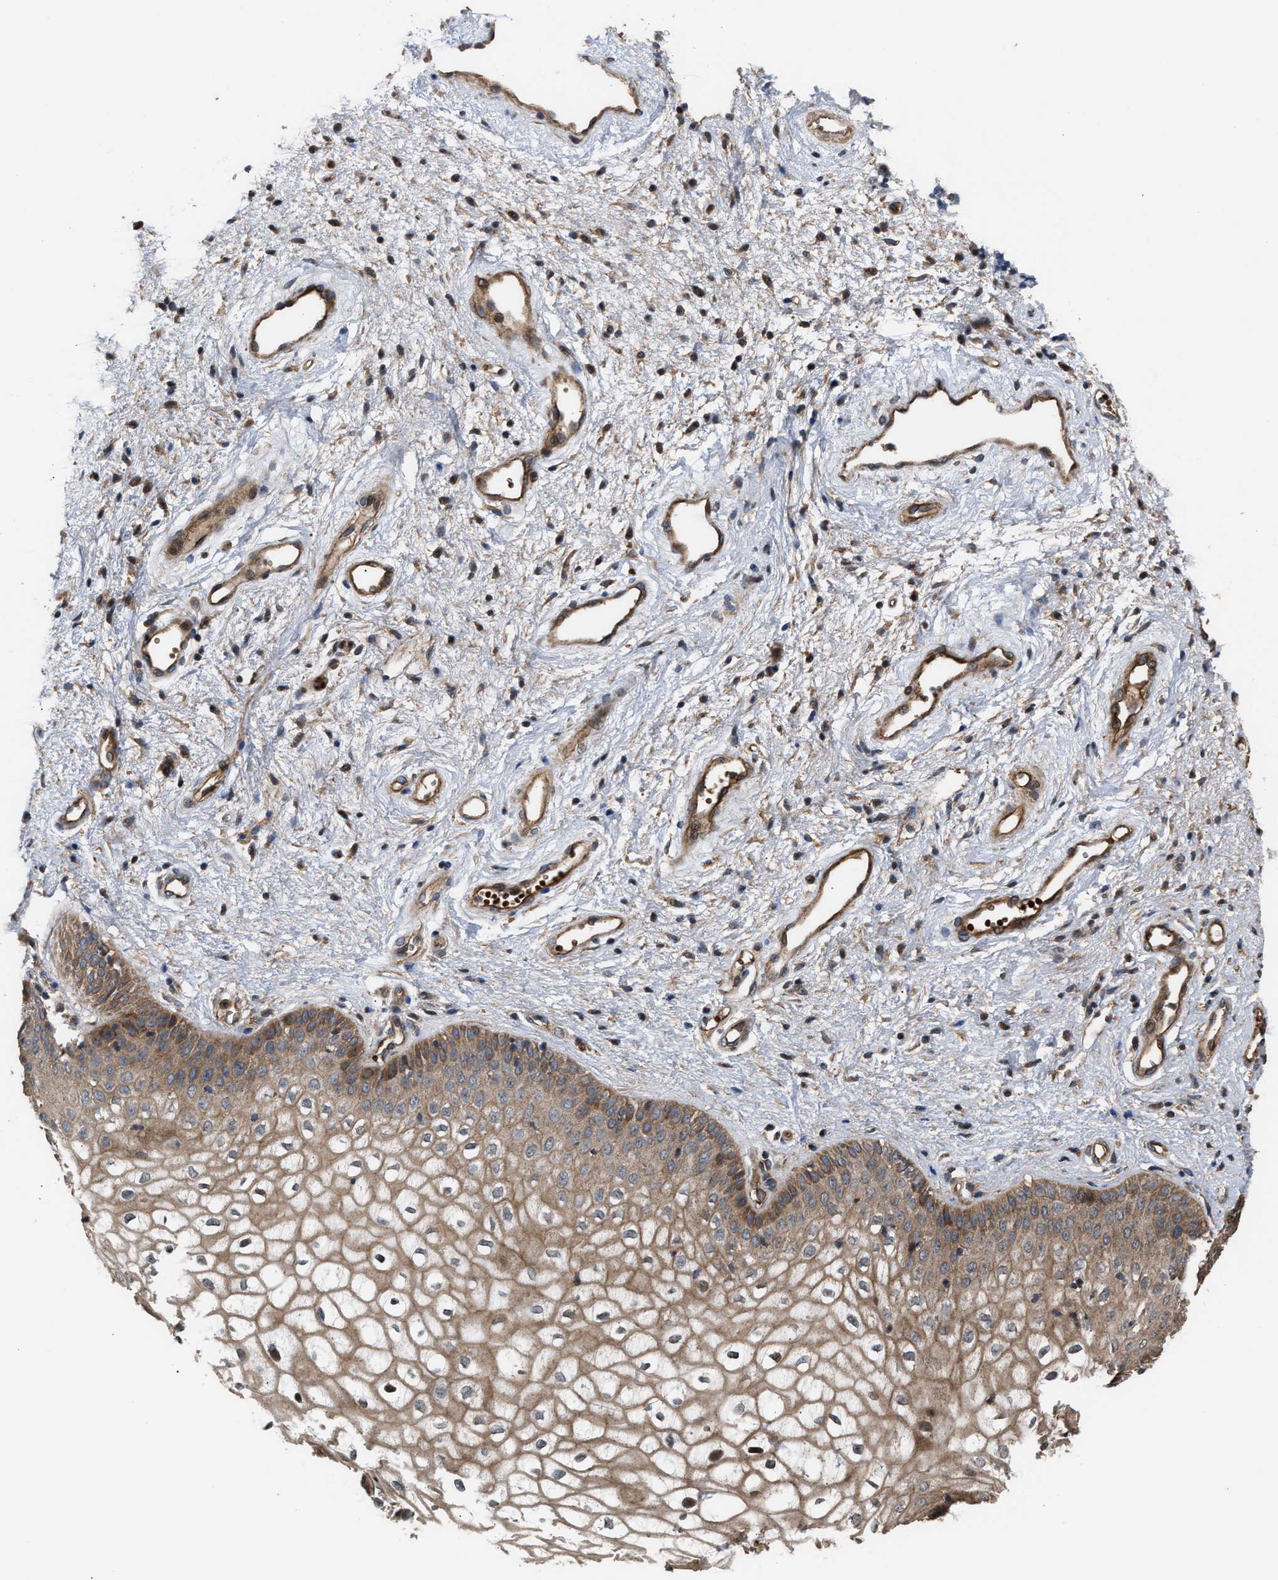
{"staining": {"intensity": "moderate", "quantity": ">75%", "location": "cytoplasmic/membranous"}, "tissue": "vagina", "cell_type": "Squamous epithelial cells", "image_type": "normal", "snomed": [{"axis": "morphology", "description": "Normal tissue, NOS"}, {"axis": "topography", "description": "Vagina"}], "caption": "This micrograph reveals immunohistochemistry staining of benign human vagina, with medium moderate cytoplasmic/membranous staining in approximately >75% of squamous epithelial cells.", "gene": "STAU1", "patient": {"sex": "female", "age": 34}}